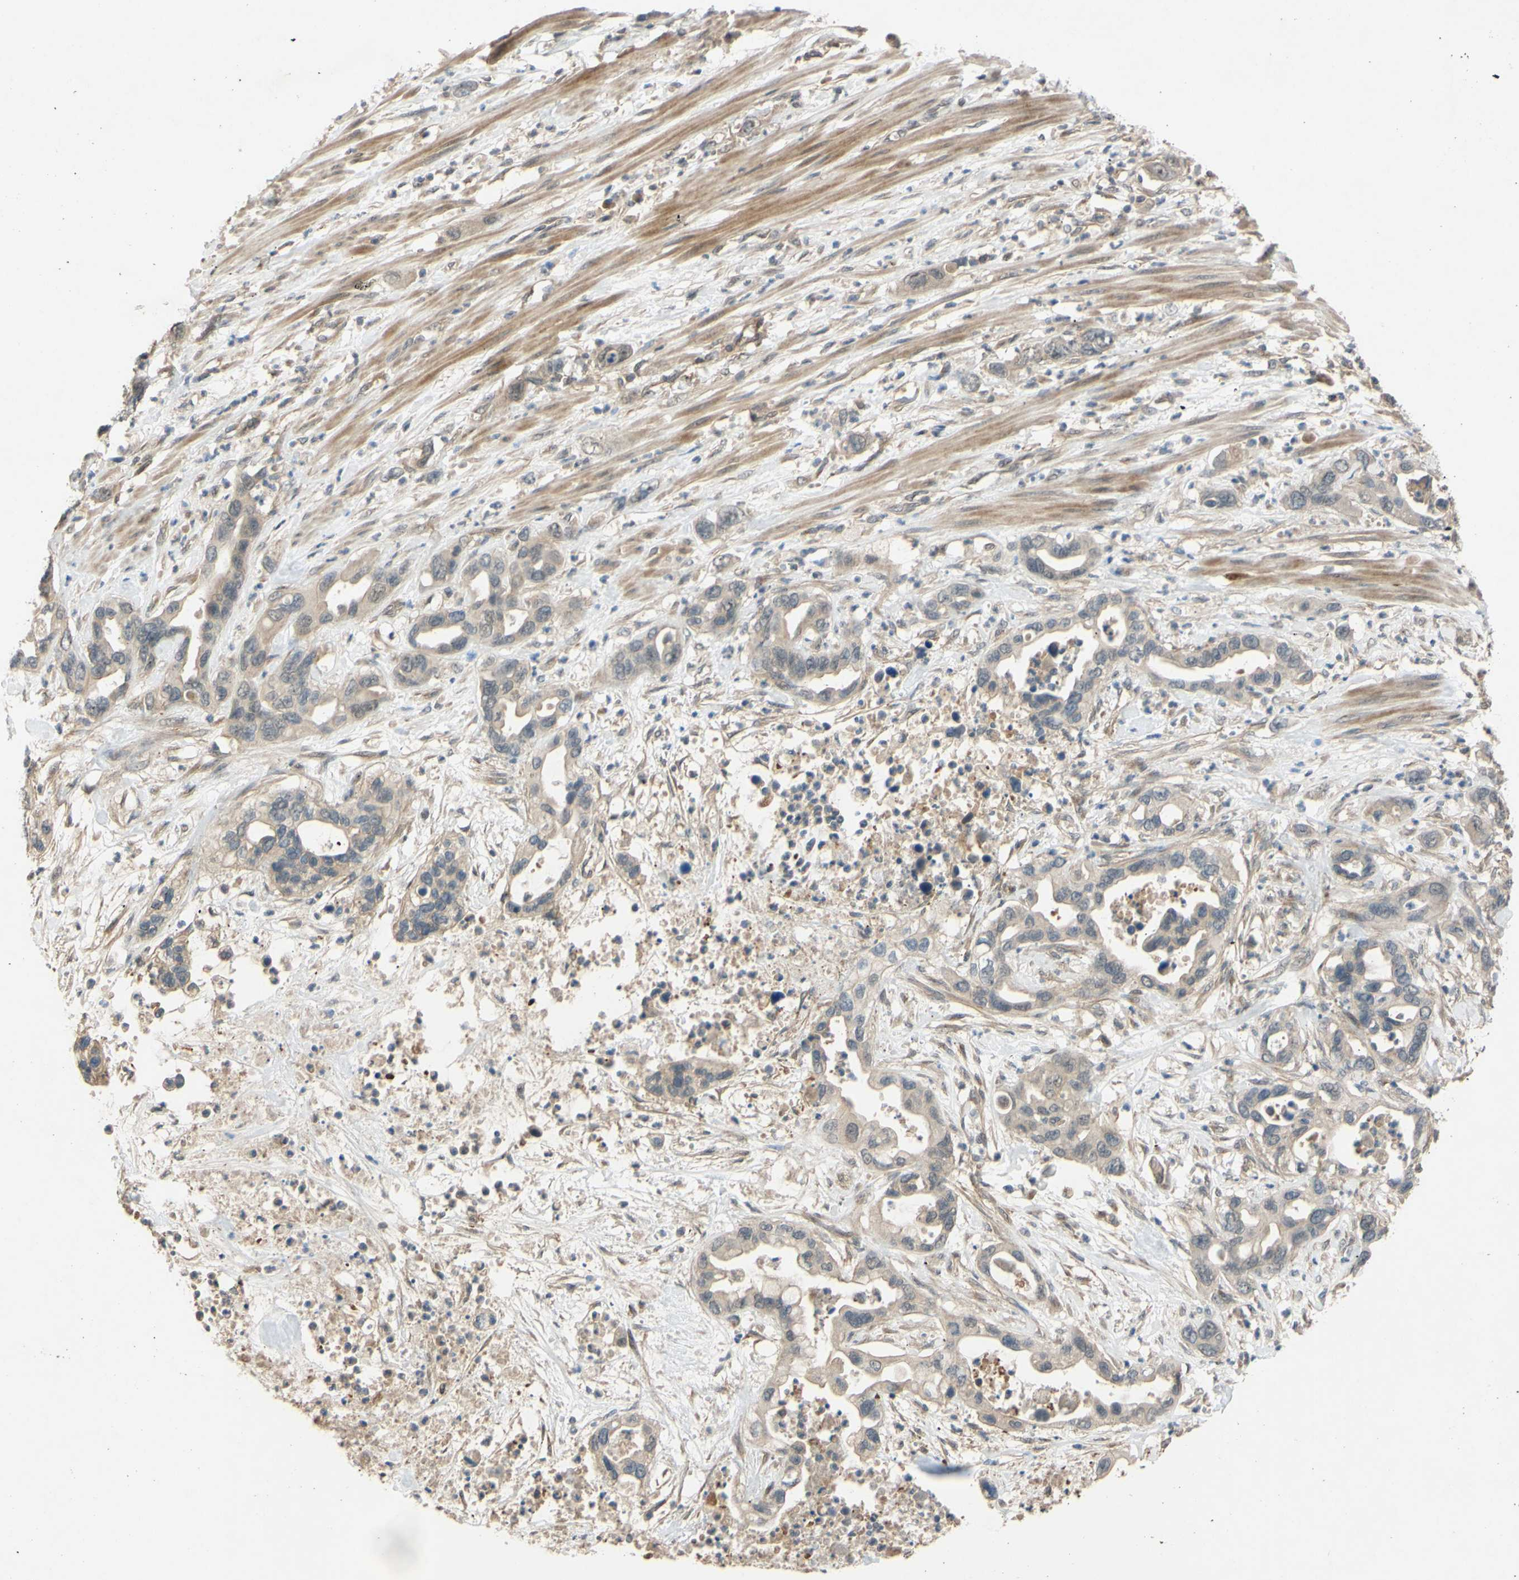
{"staining": {"intensity": "weak", "quantity": ">75%", "location": "cytoplasmic/membranous"}, "tissue": "pancreatic cancer", "cell_type": "Tumor cells", "image_type": "cancer", "snomed": [{"axis": "morphology", "description": "Adenocarcinoma, NOS"}, {"axis": "topography", "description": "Pancreas"}], "caption": "Immunohistochemistry image of pancreatic adenocarcinoma stained for a protein (brown), which reveals low levels of weak cytoplasmic/membranous expression in approximately >75% of tumor cells.", "gene": "ALK", "patient": {"sex": "female", "age": 71}}